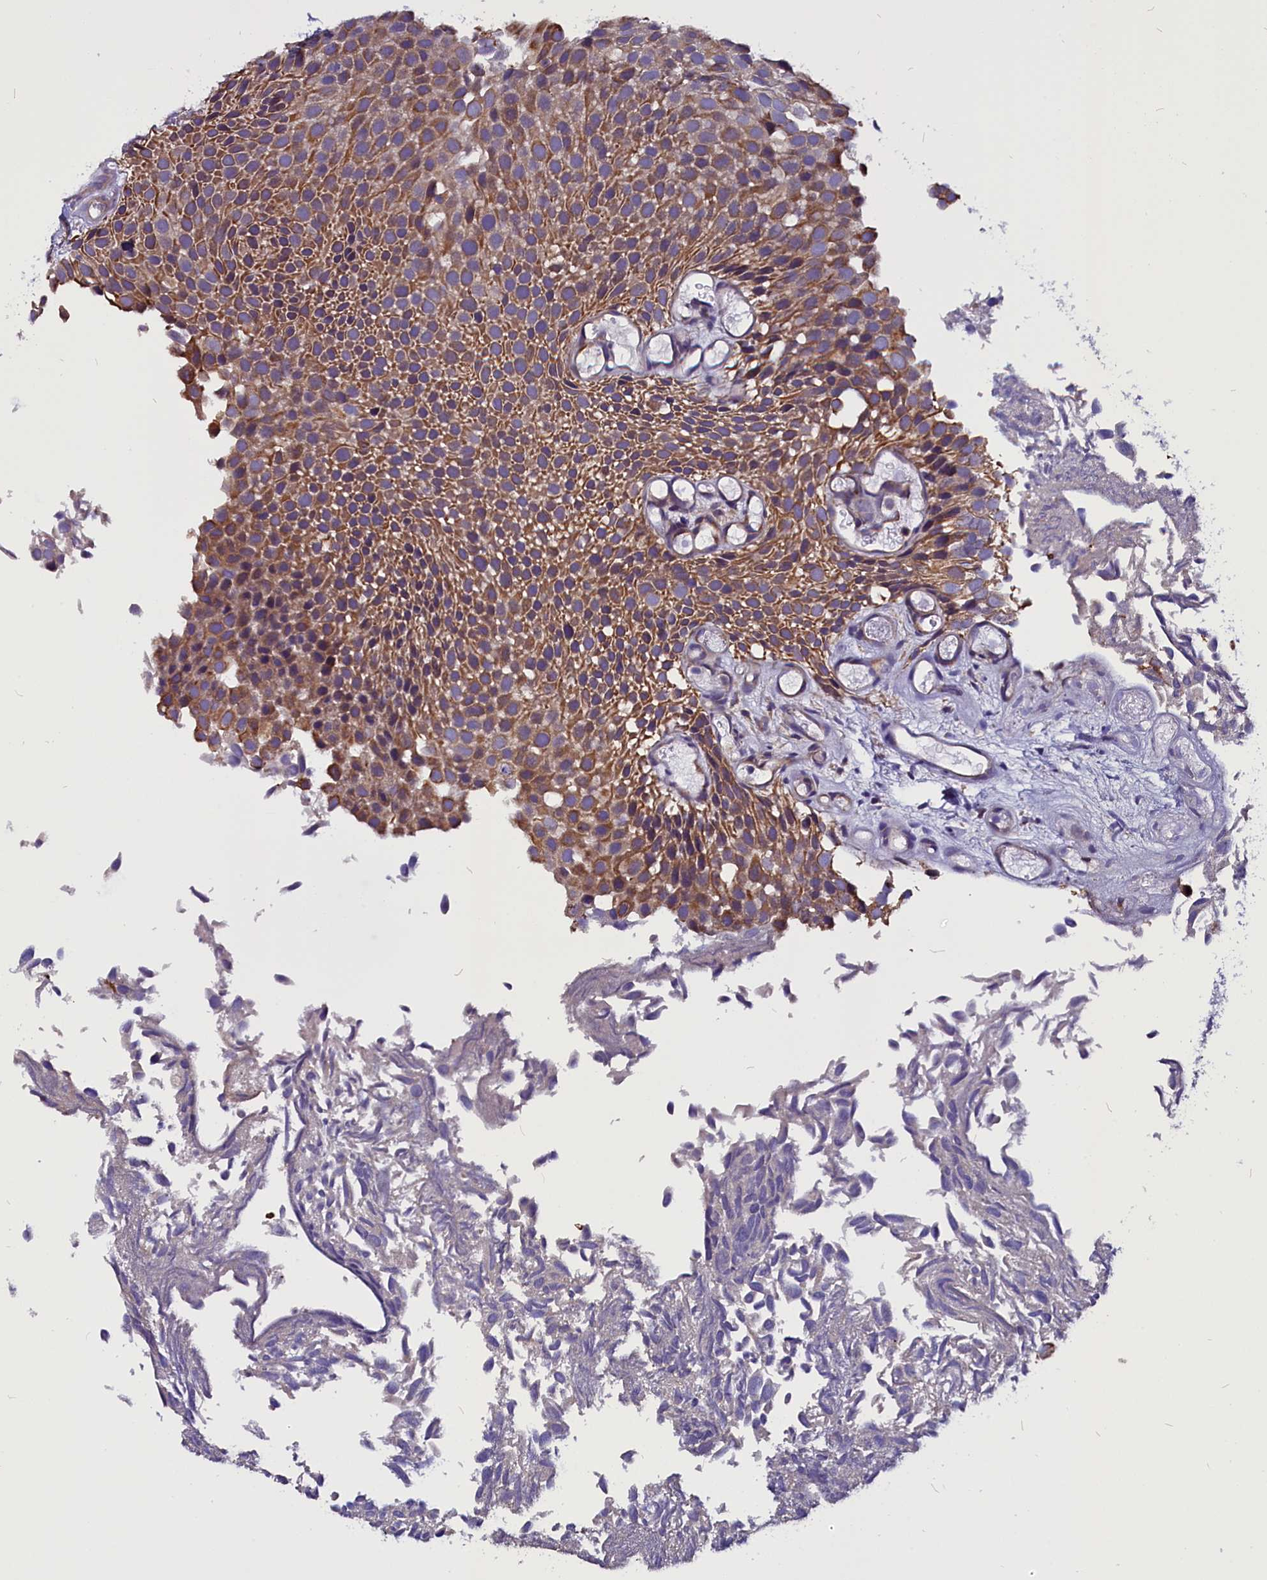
{"staining": {"intensity": "moderate", "quantity": "25%-75%", "location": "cytoplasmic/membranous"}, "tissue": "urothelial cancer", "cell_type": "Tumor cells", "image_type": "cancer", "snomed": [{"axis": "morphology", "description": "Urothelial carcinoma, Low grade"}, {"axis": "topography", "description": "Urinary bladder"}], "caption": "Tumor cells display medium levels of moderate cytoplasmic/membranous positivity in approximately 25%-75% of cells in human low-grade urothelial carcinoma.", "gene": "CEP170", "patient": {"sex": "male", "age": 89}}